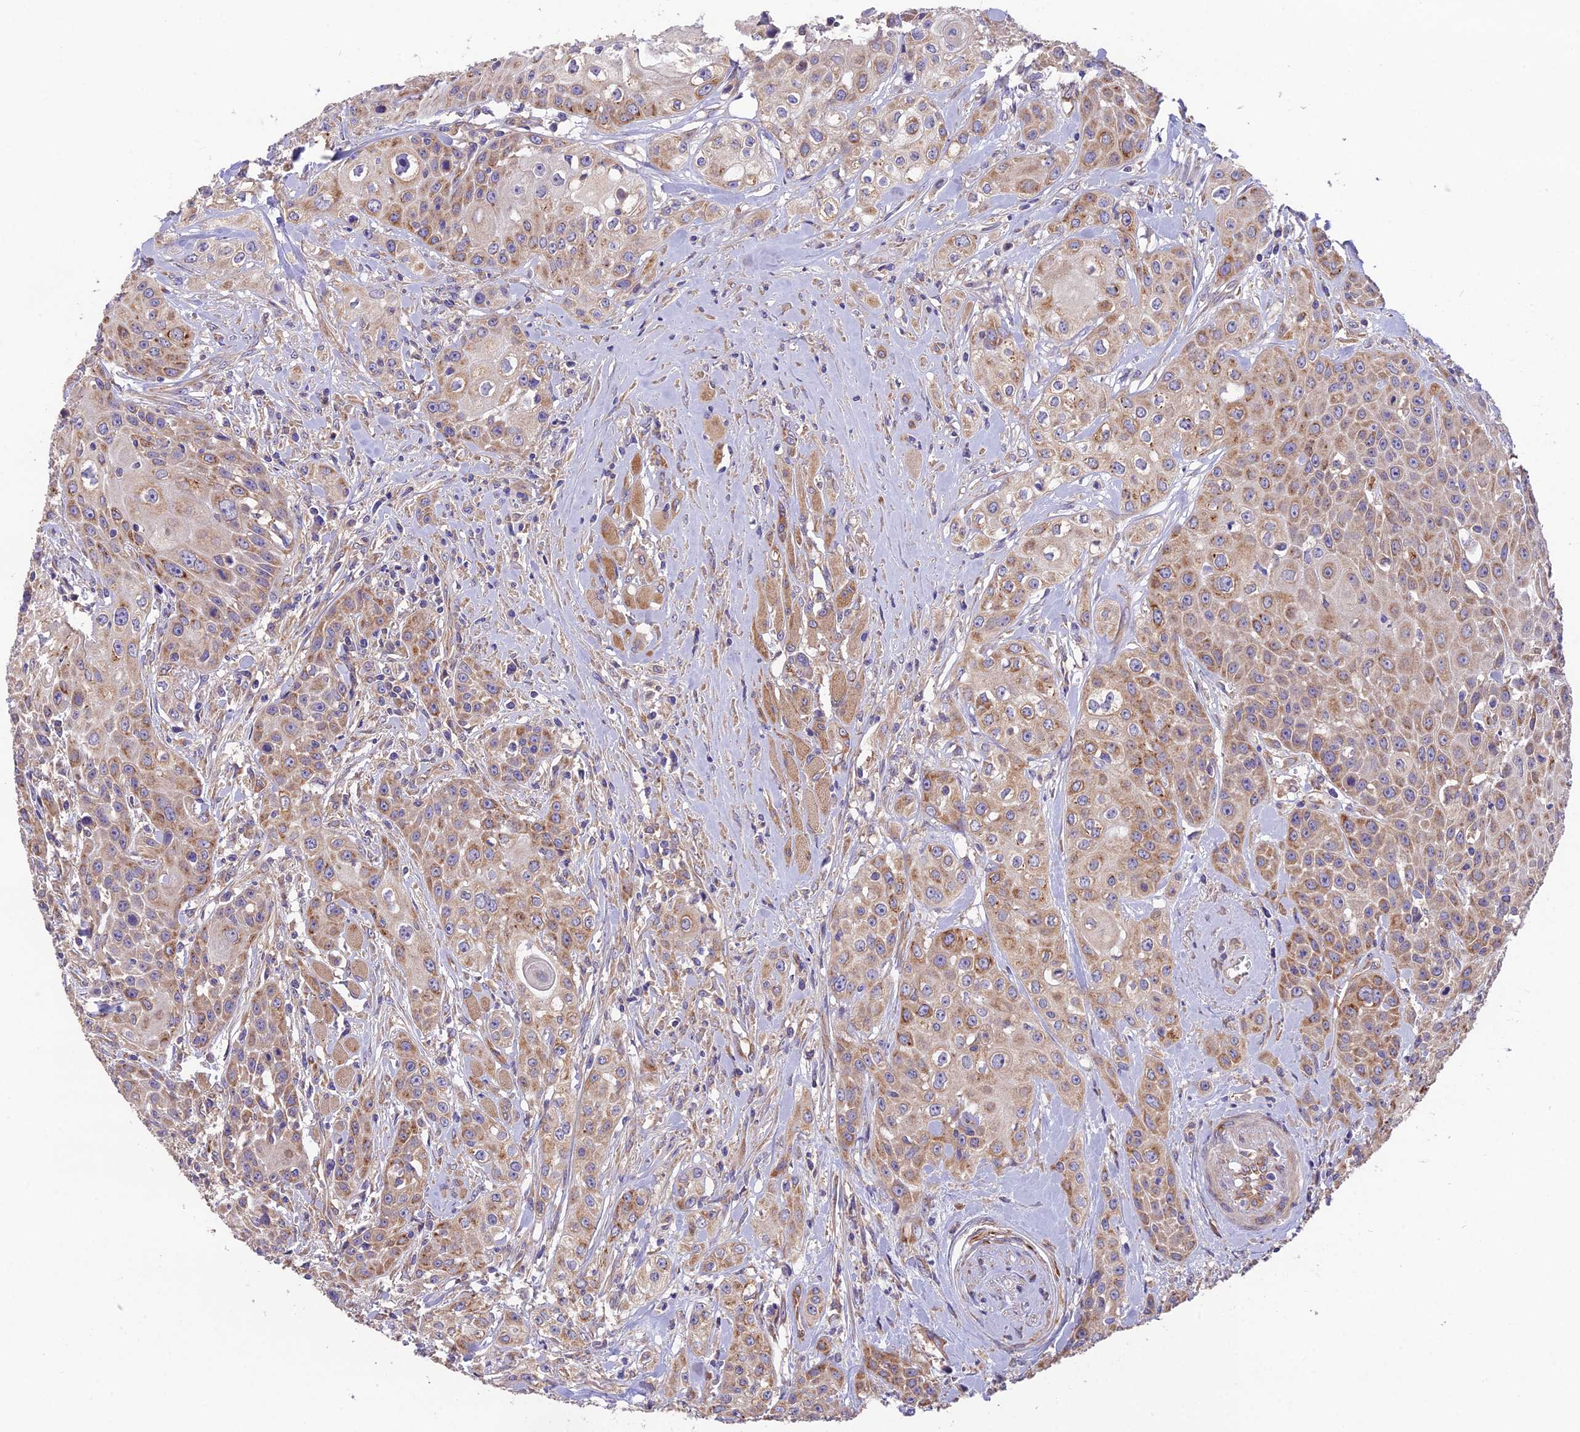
{"staining": {"intensity": "moderate", "quantity": ">75%", "location": "cytoplasmic/membranous"}, "tissue": "head and neck cancer", "cell_type": "Tumor cells", "image_type": "cancer", "snomed": [{"axis": "morphology", "description": "Squamous cell carcinoma, NOS"}, {"axis": "topography", "description": "Oral tissue"}, {"axis": "topography", "description": "Head-Neck"}], "caption": "Moderate cytoplasmic/membranous expression for a protein is seen in approximately >75% of tumor cells of squamous cell carcinoma (head and neck) using IHC.", "gene": "BLOC1S4", "patient": {"sex": "female", "age": 82}}